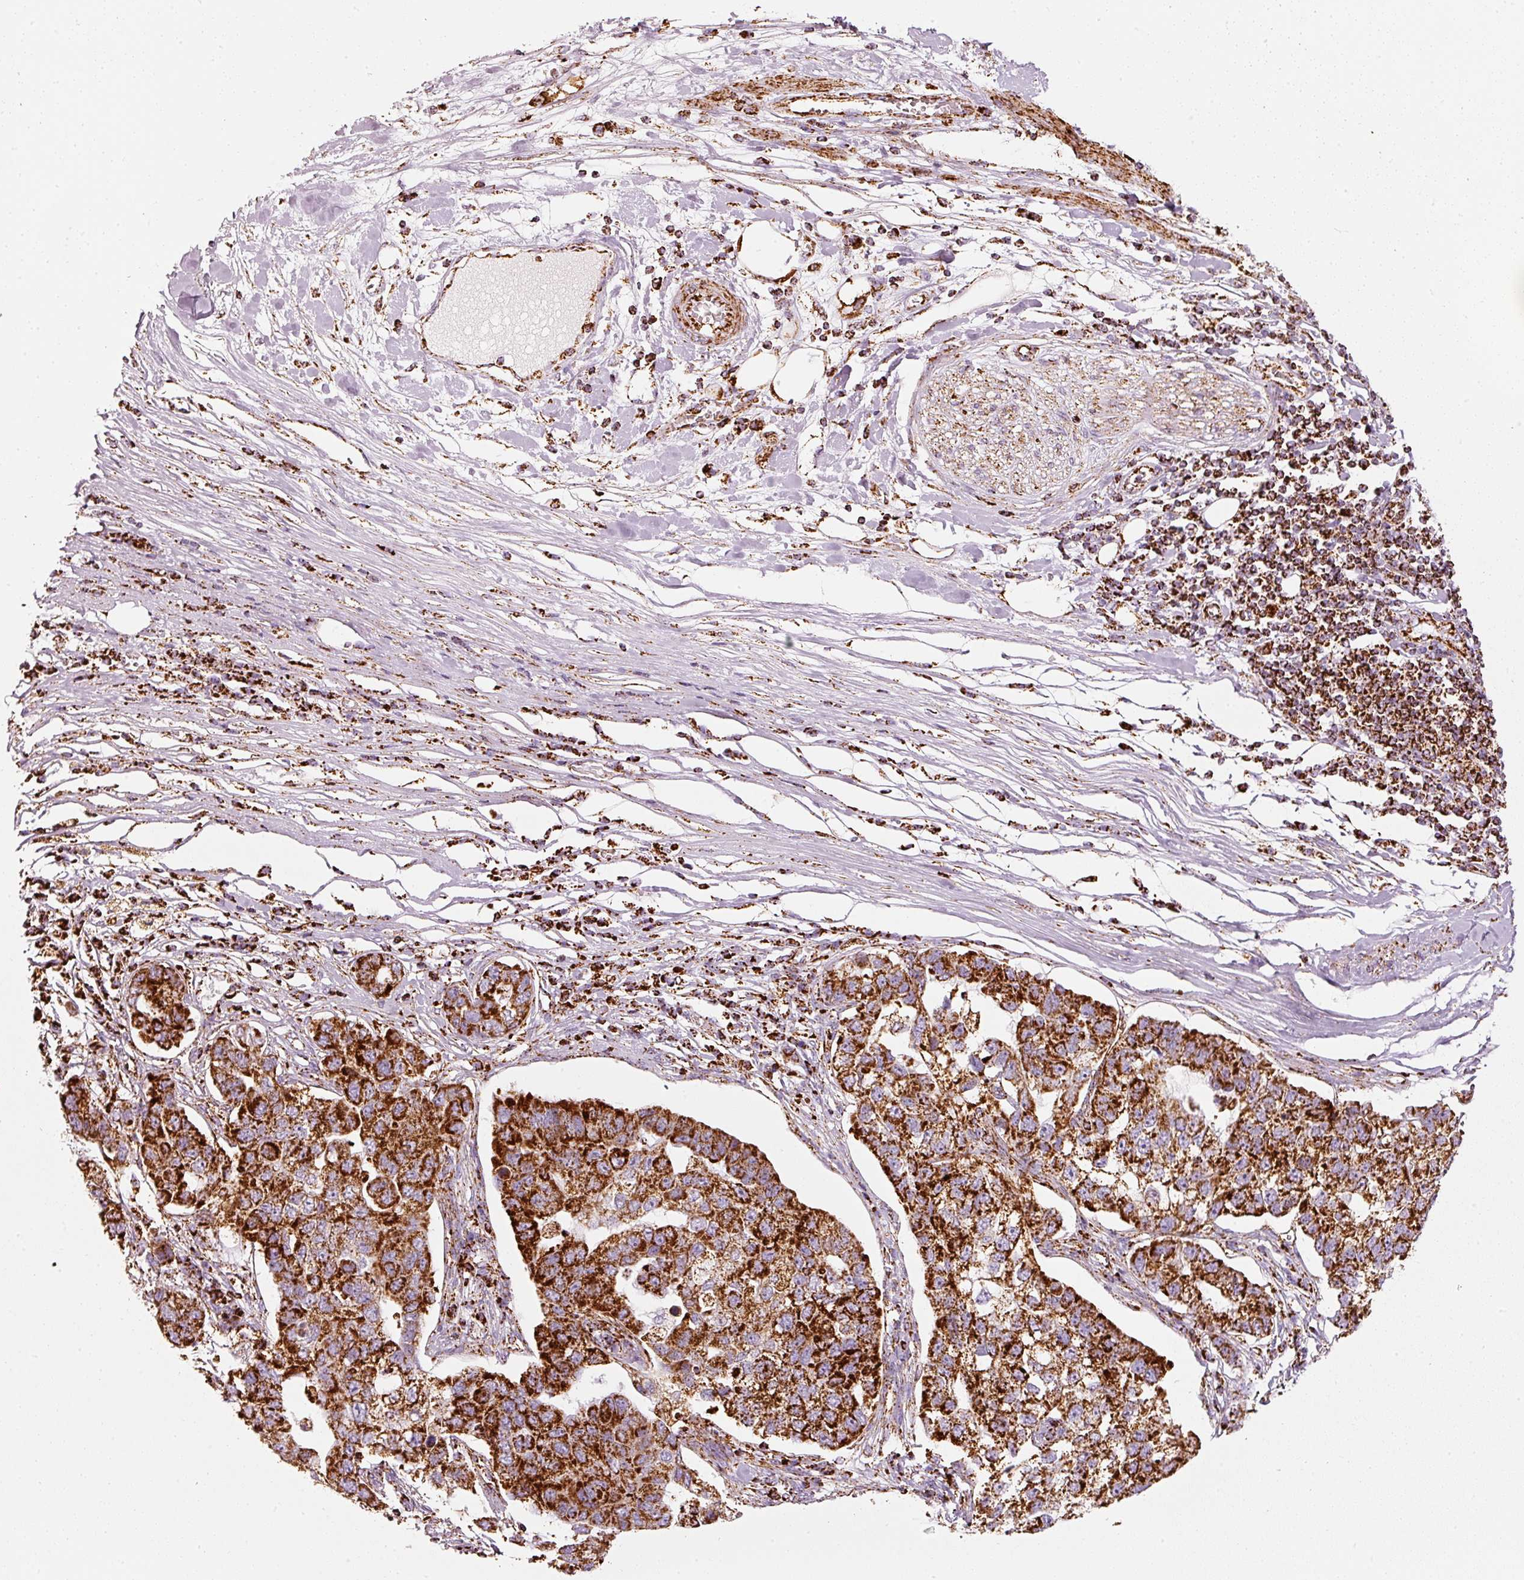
{"staining": {"intensity": "strong", "quantity": ">75%", "location": "cytoplasmic/membranous"}, "tissue": "pancreatic cancer", "cell_type": "Tumor cells", "image_type": "cancer", "snomed": [{"axis": "morphology", "description": "Adenocarcinoma, NOS"}, {"axis": "topography", "description": "Pancreas"}], "caption": "Human pancreatic cancer (adenocarcinoma) stained with a protein marker demonstrates strong staining in tumor cells.", "gene": "MT-CO2", "patient": {"sex": "female", "age": 61}}